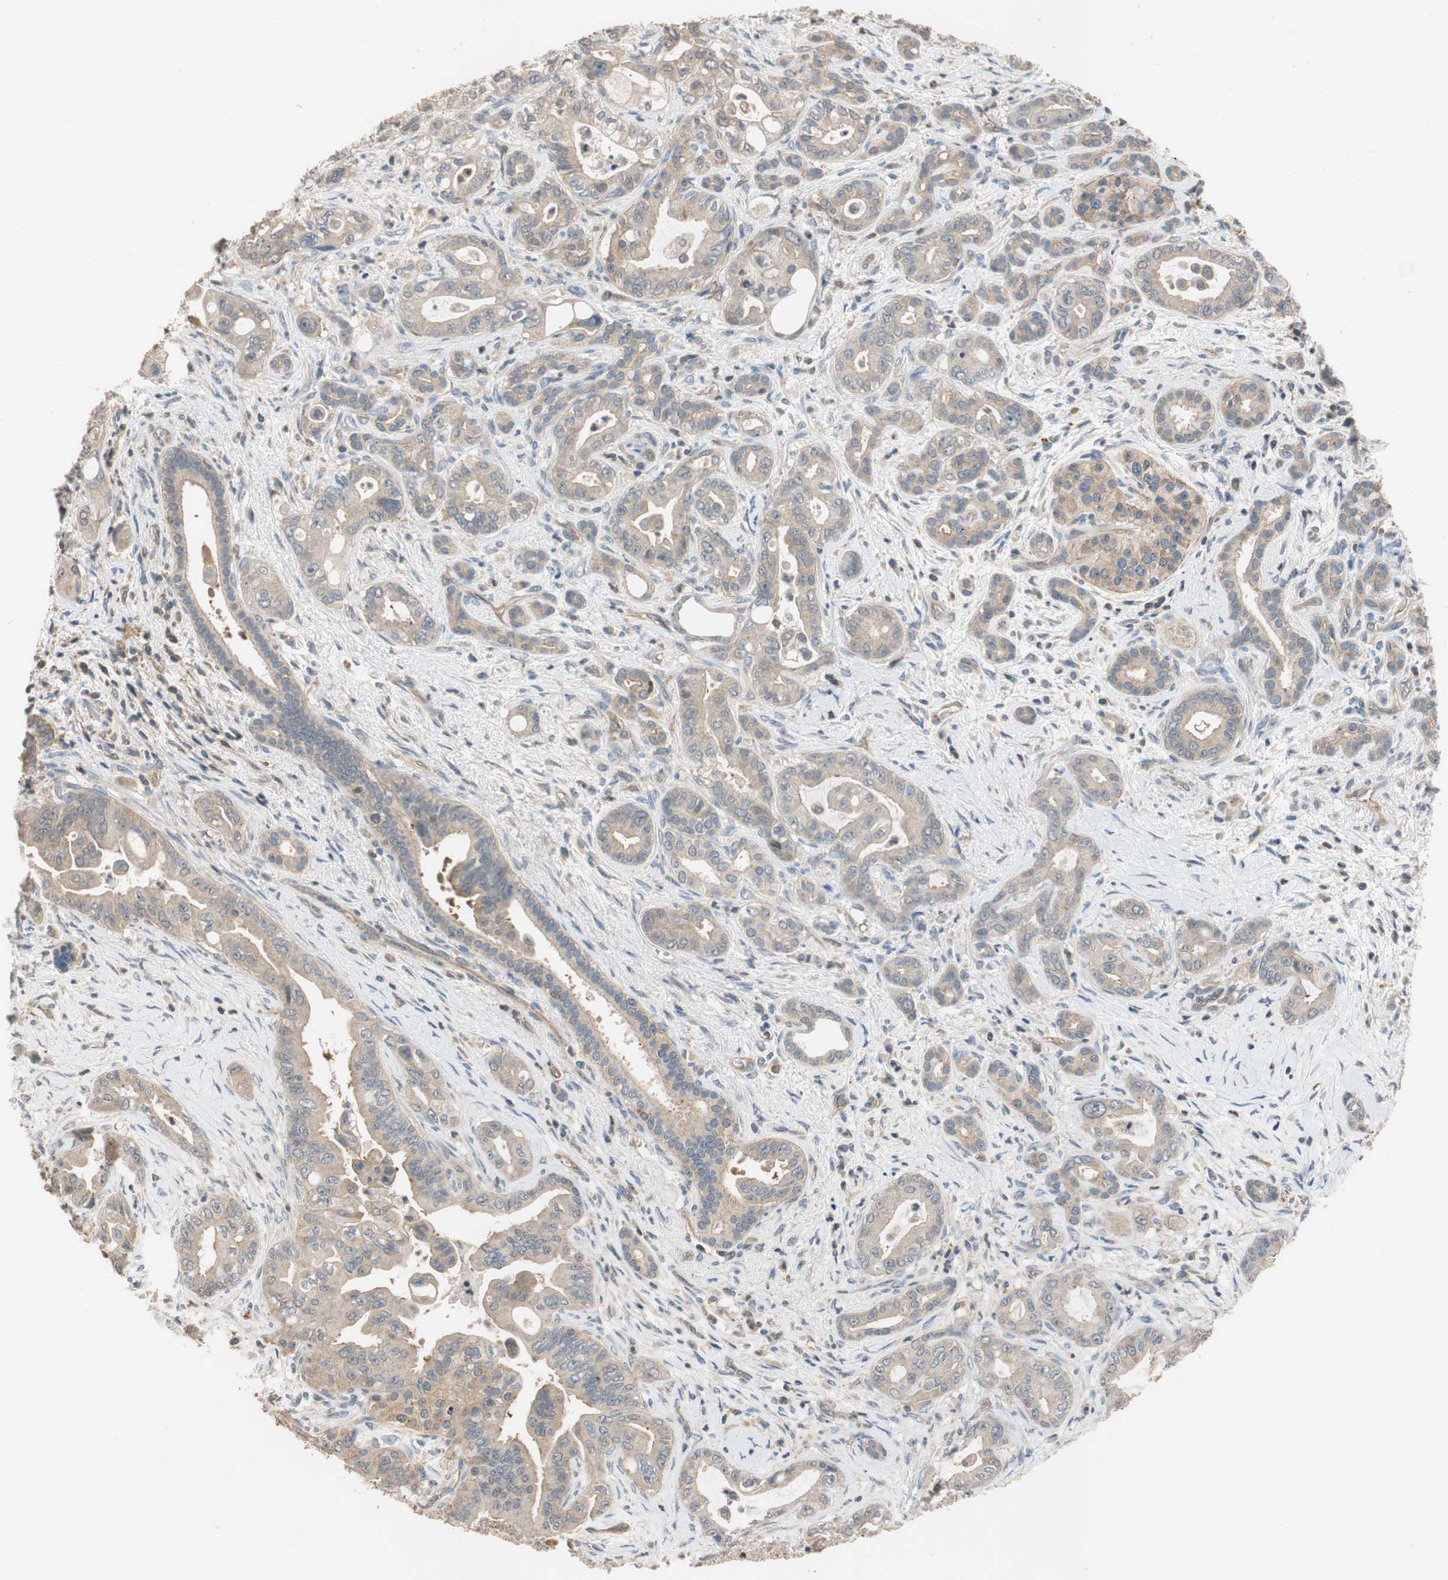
{"staining": {"intensity": "weak", "quantity": ">75%", "location": "cytoplasmic/membranous"}, "tissue": "pancreatic cancer", "cell_type": "Tumor cells", "image_type": "cancer", "snomed": [{"axis": "morphology", "description": "Adenocarcinoma, NOS"}, {"axis": "topography", "description": "Pancreas"}], "caption": "IHC image of neoplastic tissue: adenocarcinoma (pancreatic) stained using IHC demonstrates low levels of weak protein expression localized specifically in the cytoplasmic/membranous of tumor cells, appearing as a cytoplasmic/membranous brown color.", "gene": "MAP4K2", "patient": {"sex": "male", "age": 70}}